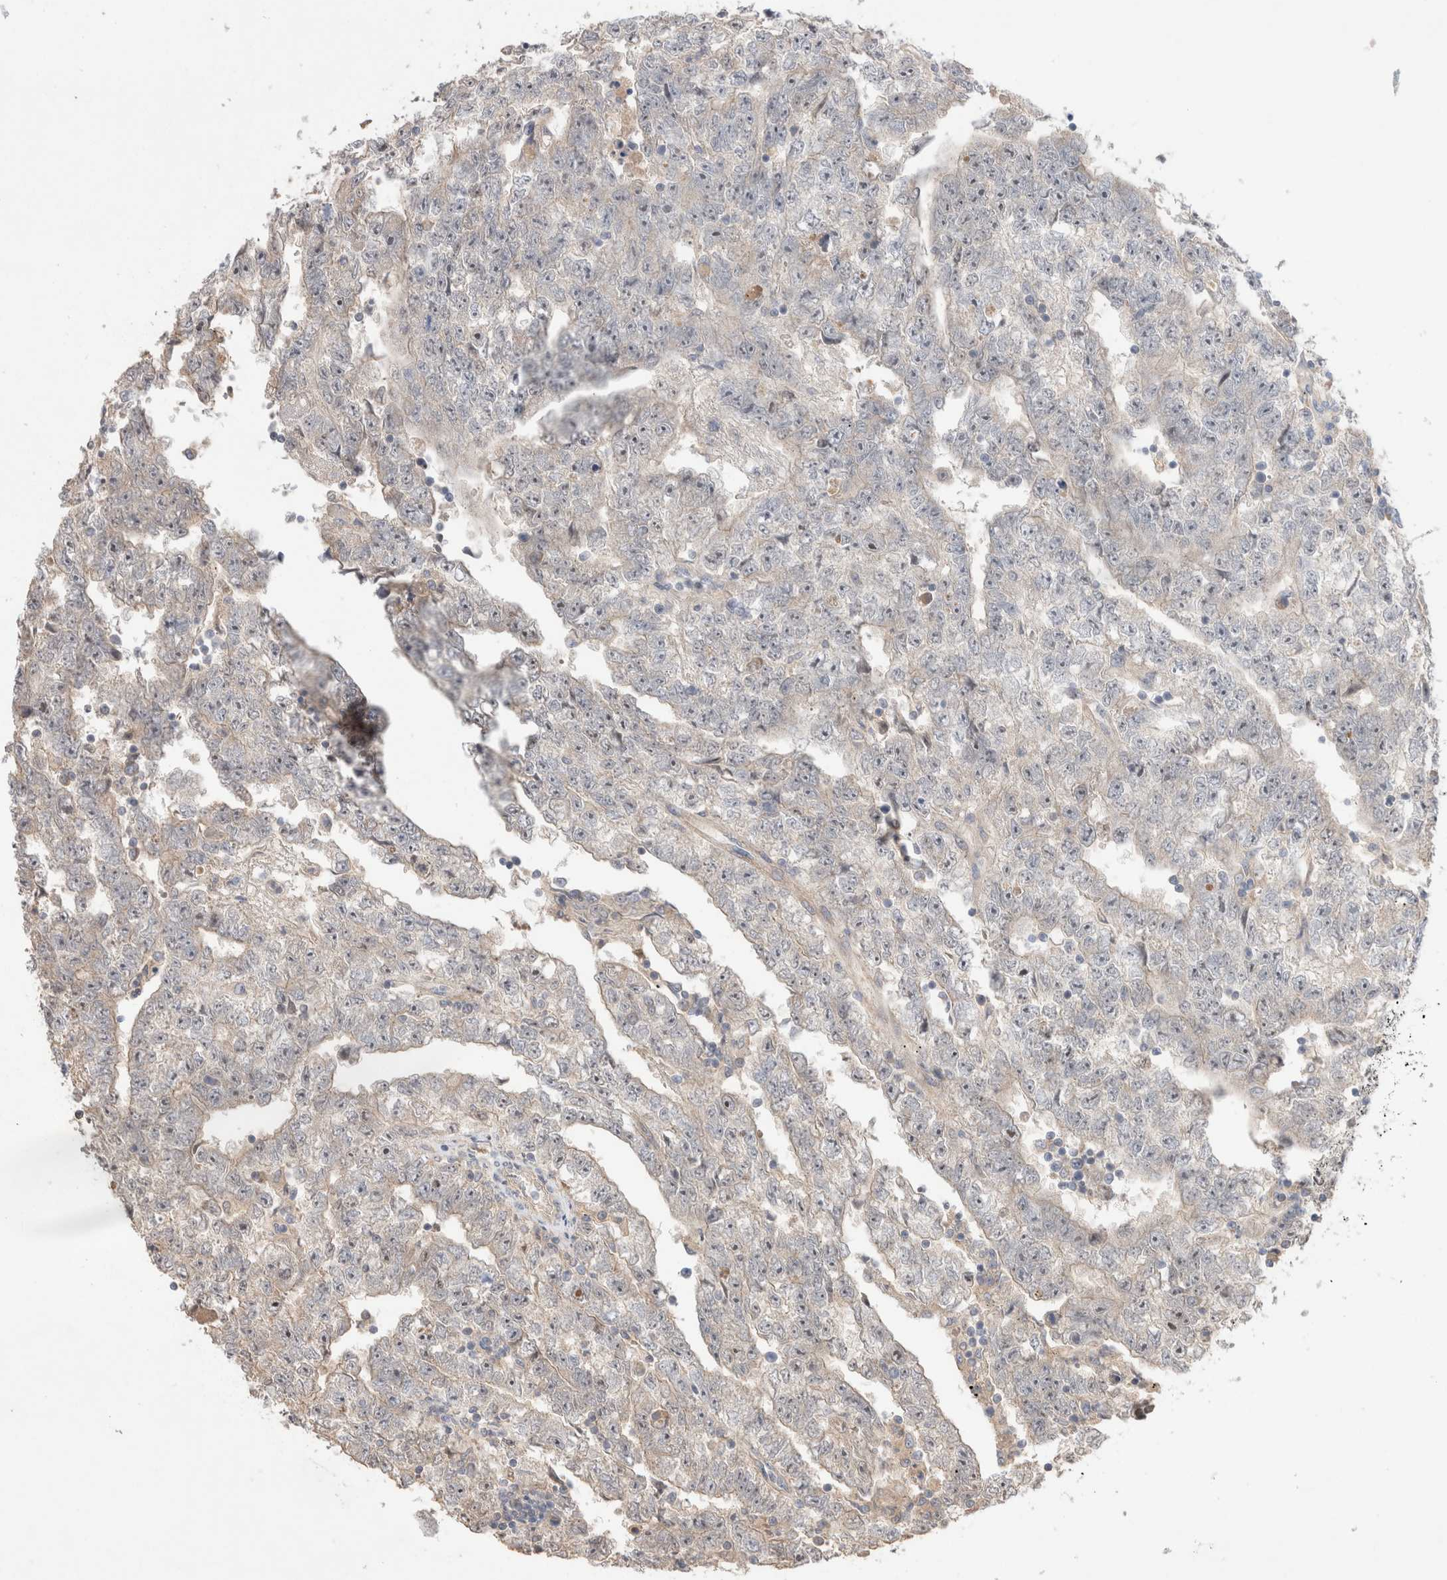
{"staining": {"intensity": "negative", "quantity": "none", "location": "none"}, "tissue": "testis cancer", "cell_type": "Tumor cells", "image_type": "cancer", "snomed": [{"axis": "morphology", "description": "Carcinoma, Embryonal, NOS"}, {"axis": "topography", "description": "Testis"}], "caption": "Immunohistochemistry (IHC) histopathology image of testis cancer stained for a protein (brown), which shows no staining in tumor cells. (Stains: DAB IHC with hematoxylin counter stain, Microscopy: brightfield microscopy at high magnification).", "gene": "SYDE2", "patient": {"sex": "male", "age": 25}}